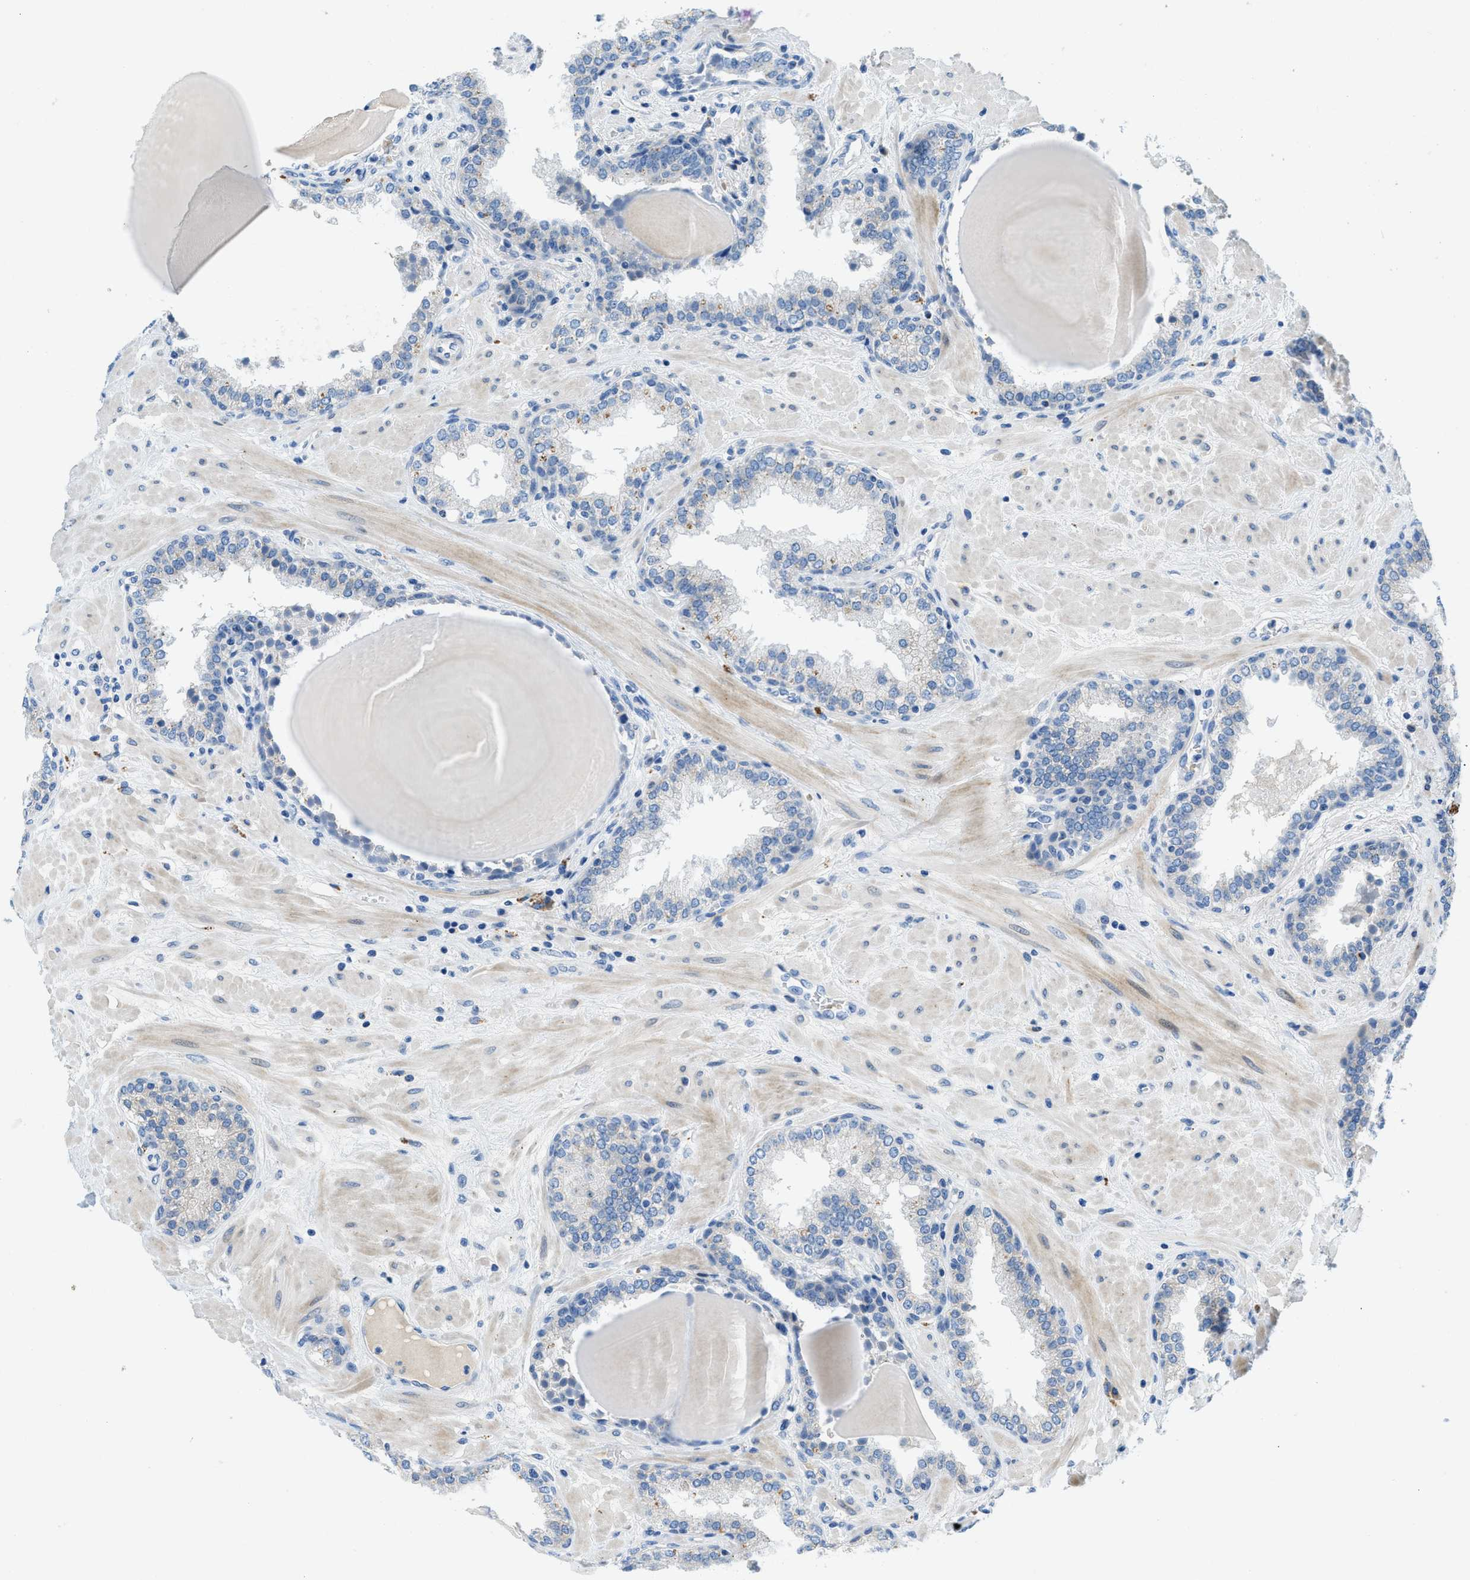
{"staining": {"intensity": "negative", "quantity": "none", "location": "none"}, "tissue": "prostate", "cell_type": "Glandular cells", "image_type": "normal", "snomed": [{"axis": "morphology", "description": "Normal tissue, NOS"}, {"axis": "topography", "description": "Prostate"}], "caption": "High magnification brightfield microscopy of benign prostate stained with DAB (3,3'-diaminobenzidine) (brown) and counterstained with hematoxylin (blue): glandular cells show no significant staining.", "gene": "TMEM248", "patient": {"sex": "male", "age": 51}}